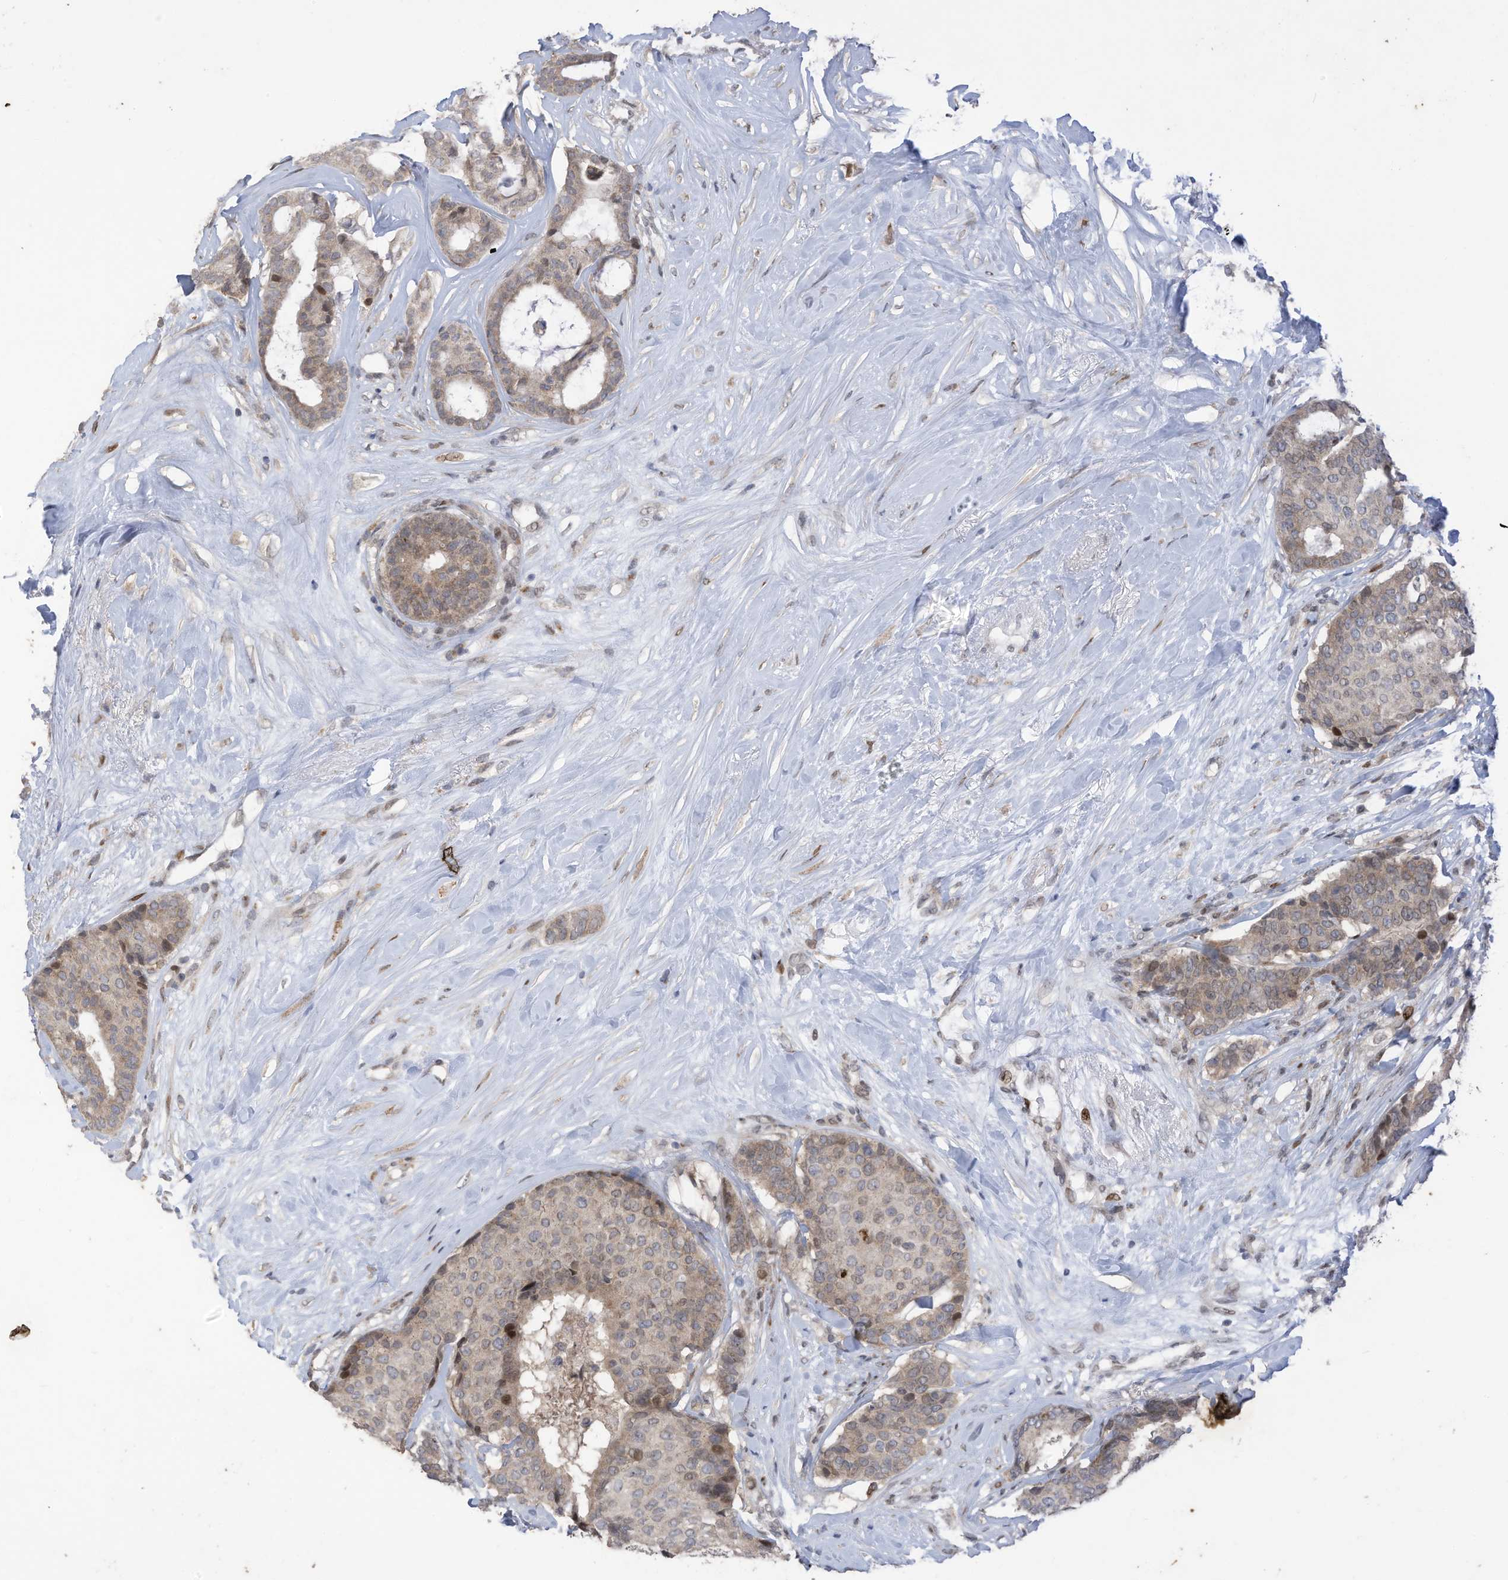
{"staining": {"intensity": "weak", "quantity": "<25%", "location": "cytoplasmic/membranous"}, "tissue": "breast cancer", "cell_type": "Tumor cells", "image_type": "cancer", "snomed": [{"axis": "morphology", "description": "Duct carcinoma"}, {"axis": "topography", "description": "Breast"}], "caption": "IHC histopathology image of neoplastic tissue: human breast cancer stained with DAB (3,3'-diaminobenzidine) exhibits no significant protein staining in tumor cells.", "gene": "RABL3", "patient": {"sex": "female", "age": 75}}